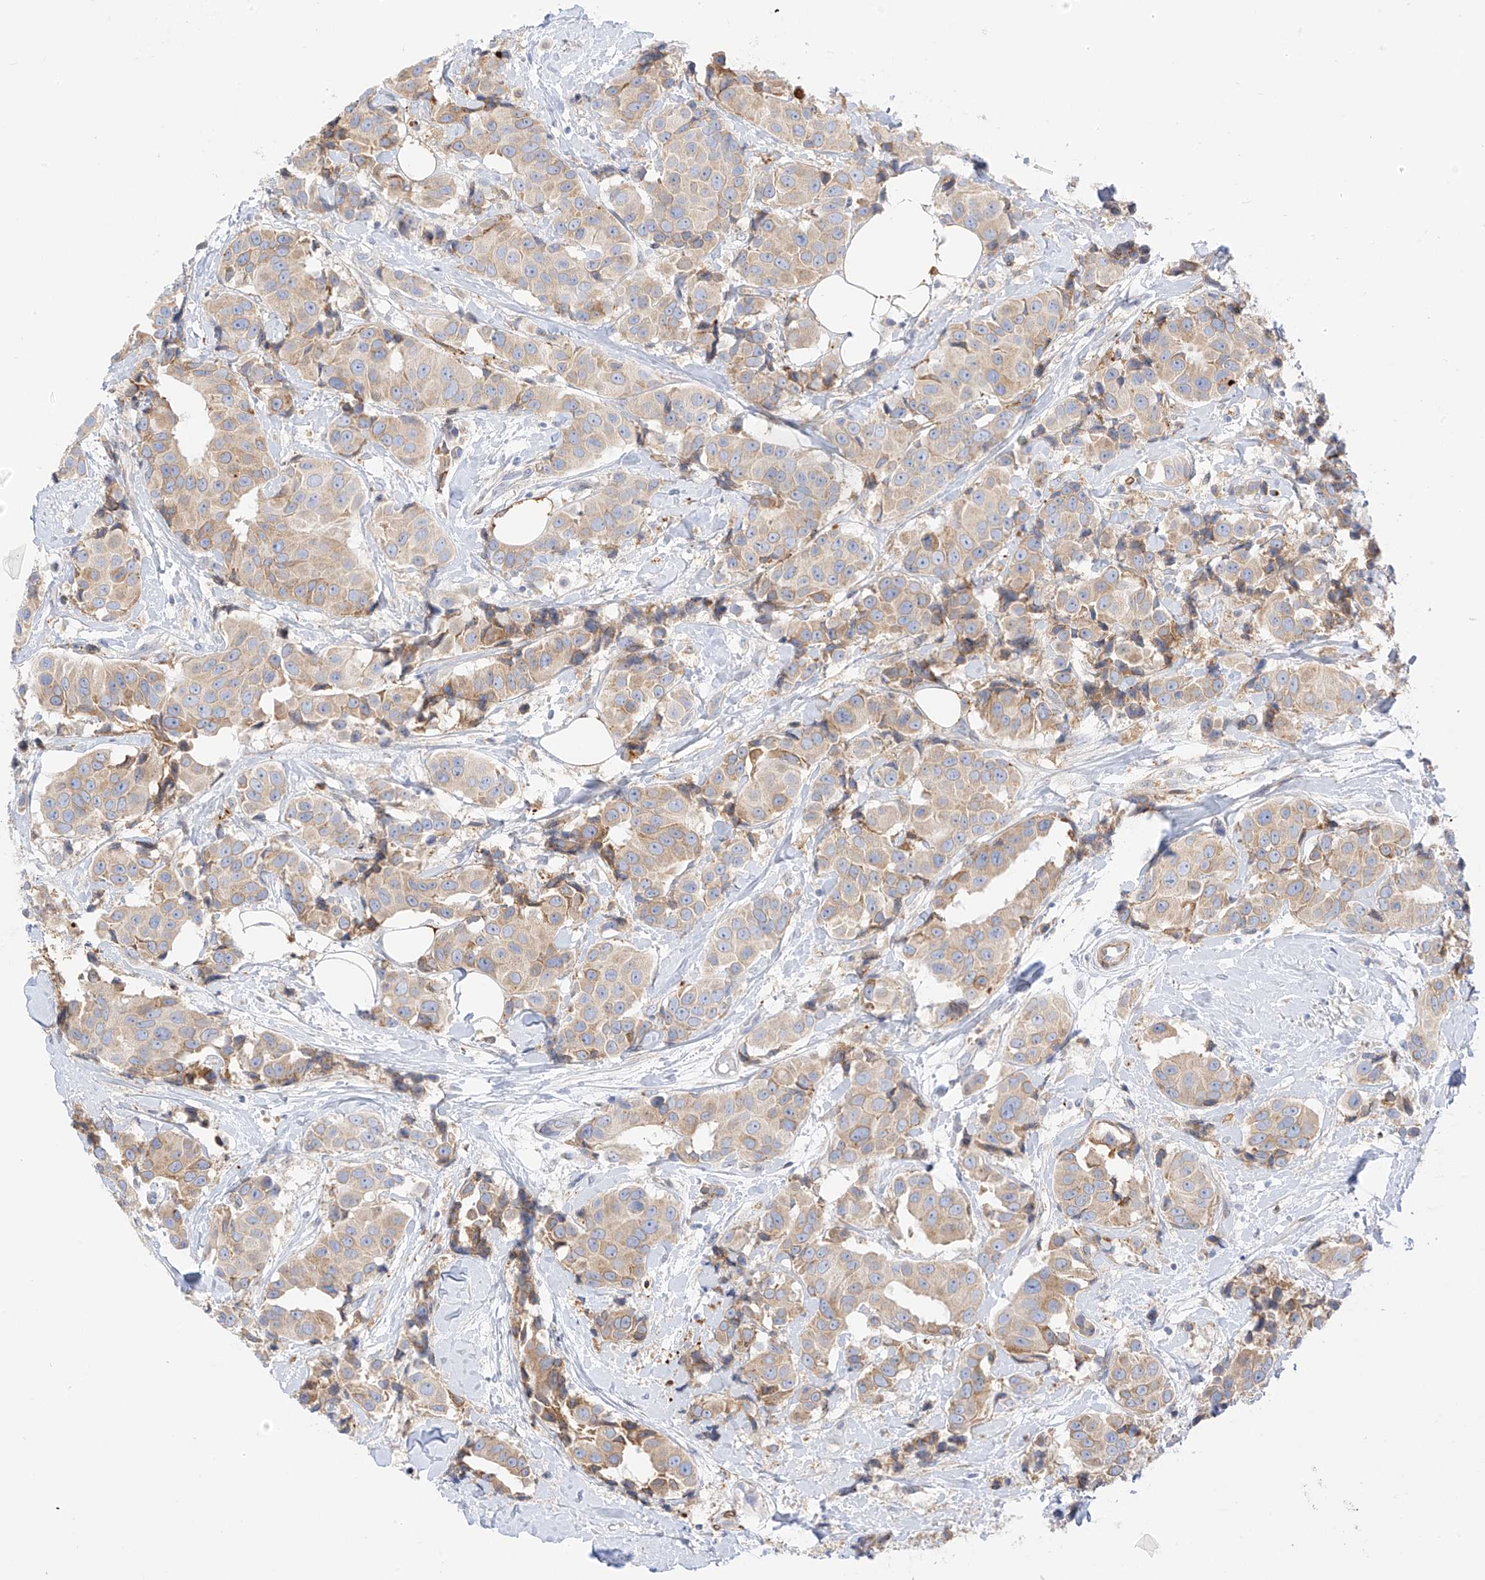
{"staining": {"intensity": "weak", "quantity": "25%-75%", "location": "cytoplasmic/membranous"}, "tissue": "breast cancer", "cell_type": "Tumor cells", "image_type": "cancer", "snomed": [{"axis": "morphology", "description": "Normal tissue, NOS"}, {"axis": "morphology", "description": "Duct carcinoma"}, {"axis": "topography", "description": "Breast"}], "caption": "Protein staining displays weak cytoplasmic/membranous staining in approximately 25%-75% of tumor cells in breast cancer (intraductal carcinoma).", "gene": "PCYOX1", "patient": {"sex": "female", "age": 39}}